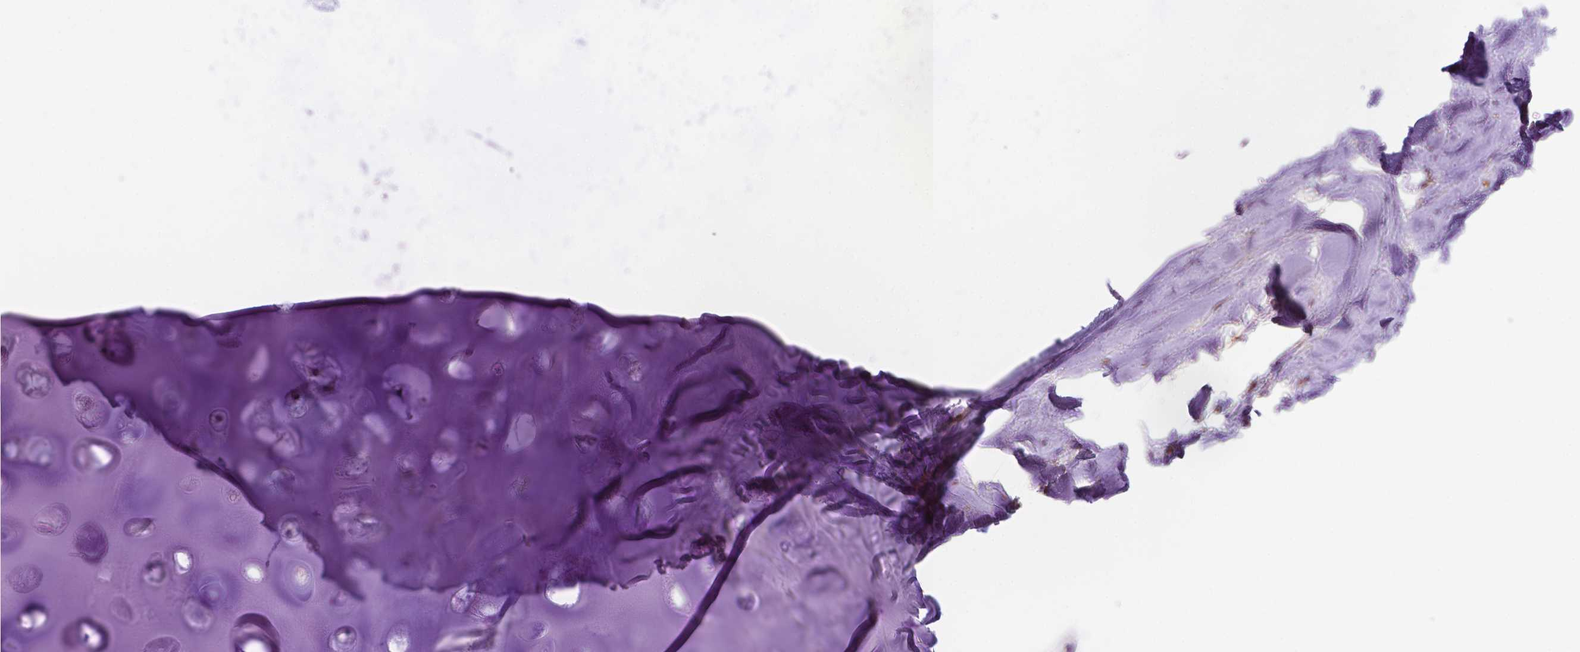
{"staining": {"intensity": "negative", "quantity": "none", "location": "none"}, "tissue": "soft tissue", "cell_type": "Chondrocytes", "image_type": "normal", "snomed": [{"axis": "morphology", "description": "Normal tissue, NOS"}, {"axis": "morphology", "description": "Squamous cell carcinoma, NOS"}, {"axis": "topography", "description": "Cartilage tissue"}, {"axis": "topography", "description": "Bronchus"}, {"axis": "topography", "description": "Lung"}], "caption": "A high-resolution micrograph shows immunohistochemistry (IHC) staining of normal soft tissue, which exhibits no significant staining in chondrocytes.", "gene": "UBE2L6", "patient": {"sex": "male", "age": 66}}